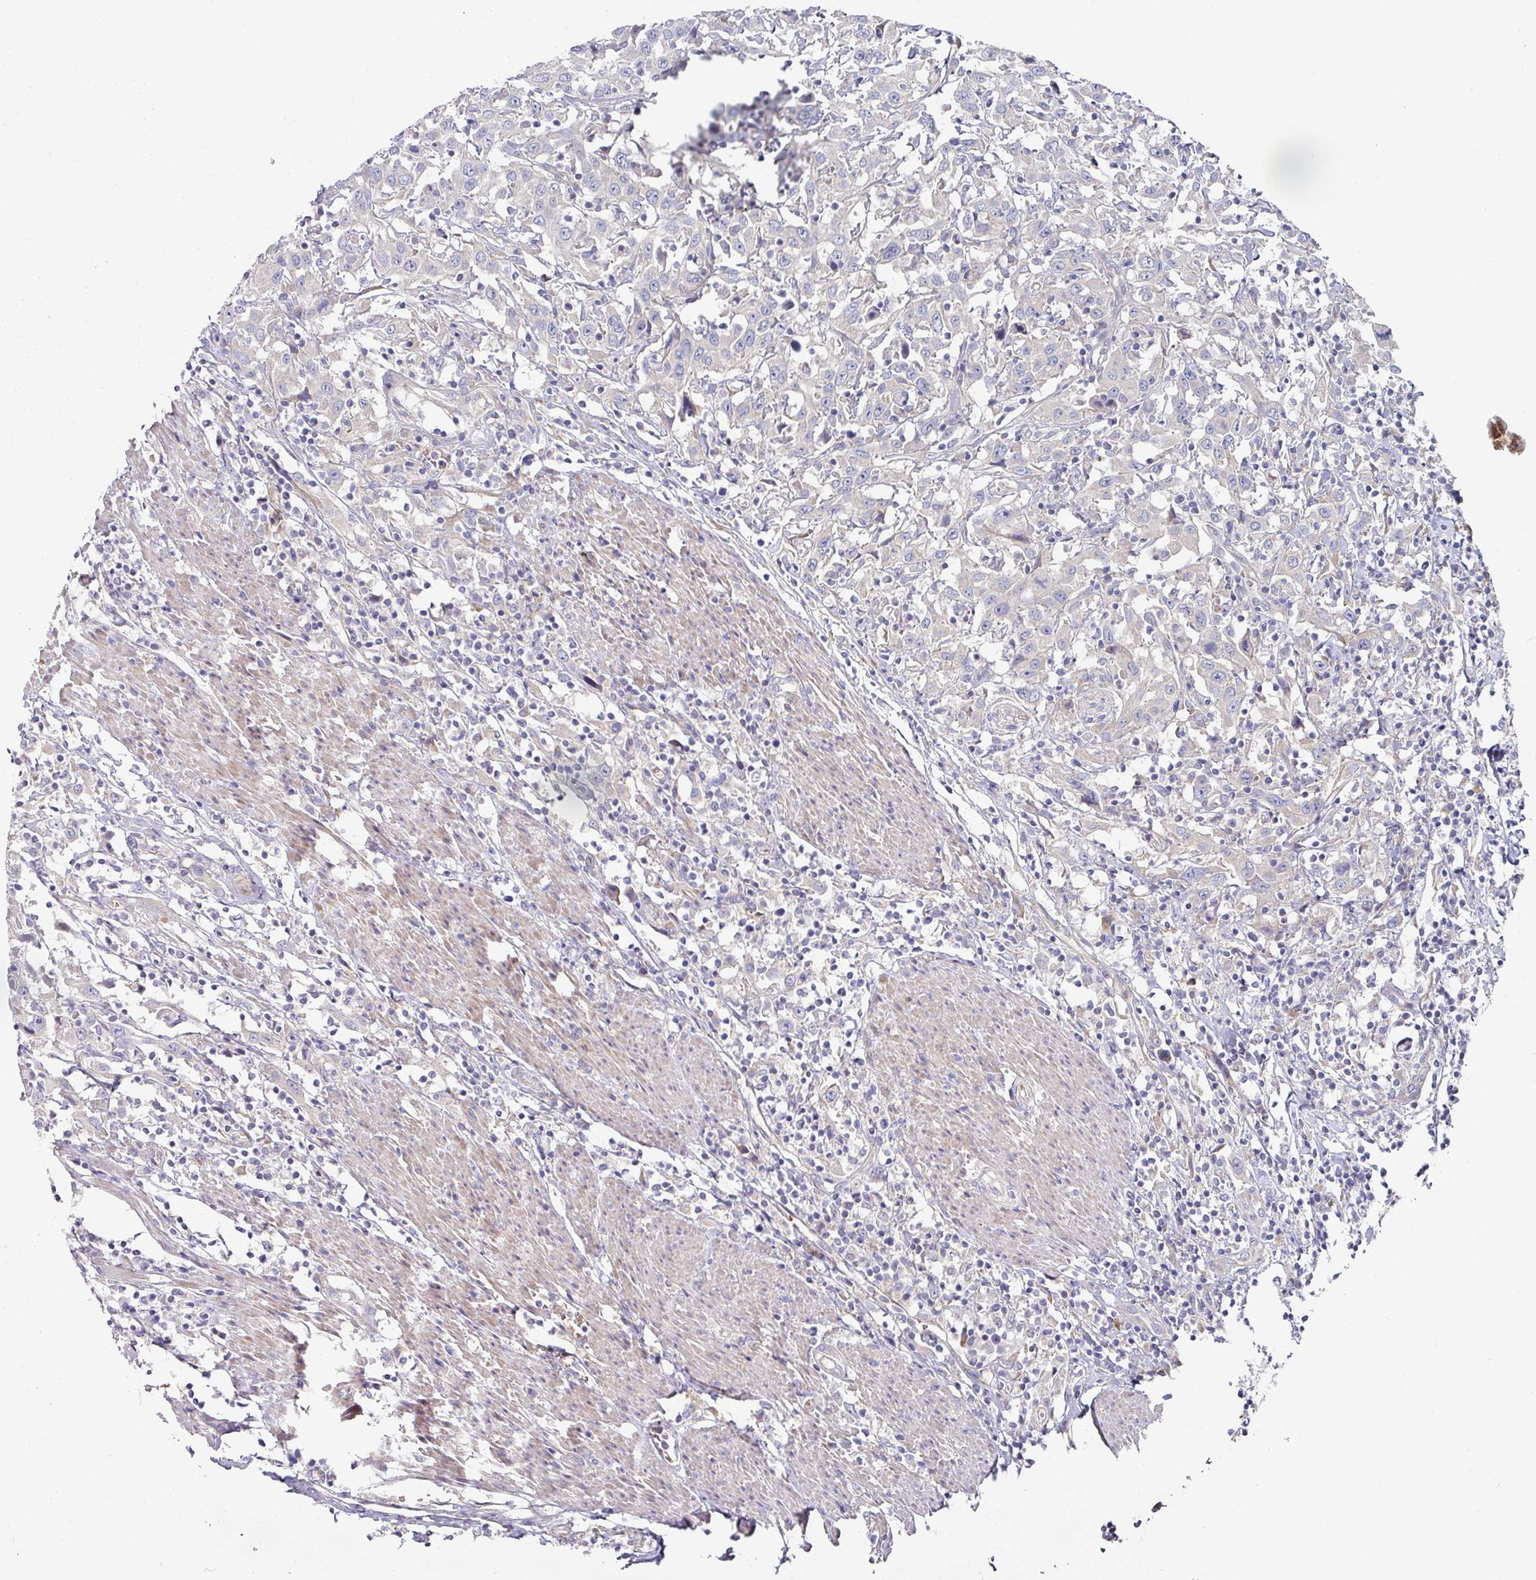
{"staining": {"intensity": "negative", "quantity": "none", "location": "none"}, "tissue": "urothelial cancer", "cell_type": "Tumor cells", "image_type": "cancer", "snomed": [{"axis": "morphology", "description": "Urothelial carcinoma, High grade"}, {"axis": "topography", "description": "Urinary bladder"}], "caption": "IHC micrograph of neoplastic tissue: urothelial cancer stained with DAB (3,3'-diaminobenzidine) demonstrates no significant protein positivity in tumor cells. (Brightfield microscopy of DAB IHC at high magnification).", "gene": "PYROXD2", "patient": {"sex": "male", "age": 61}}